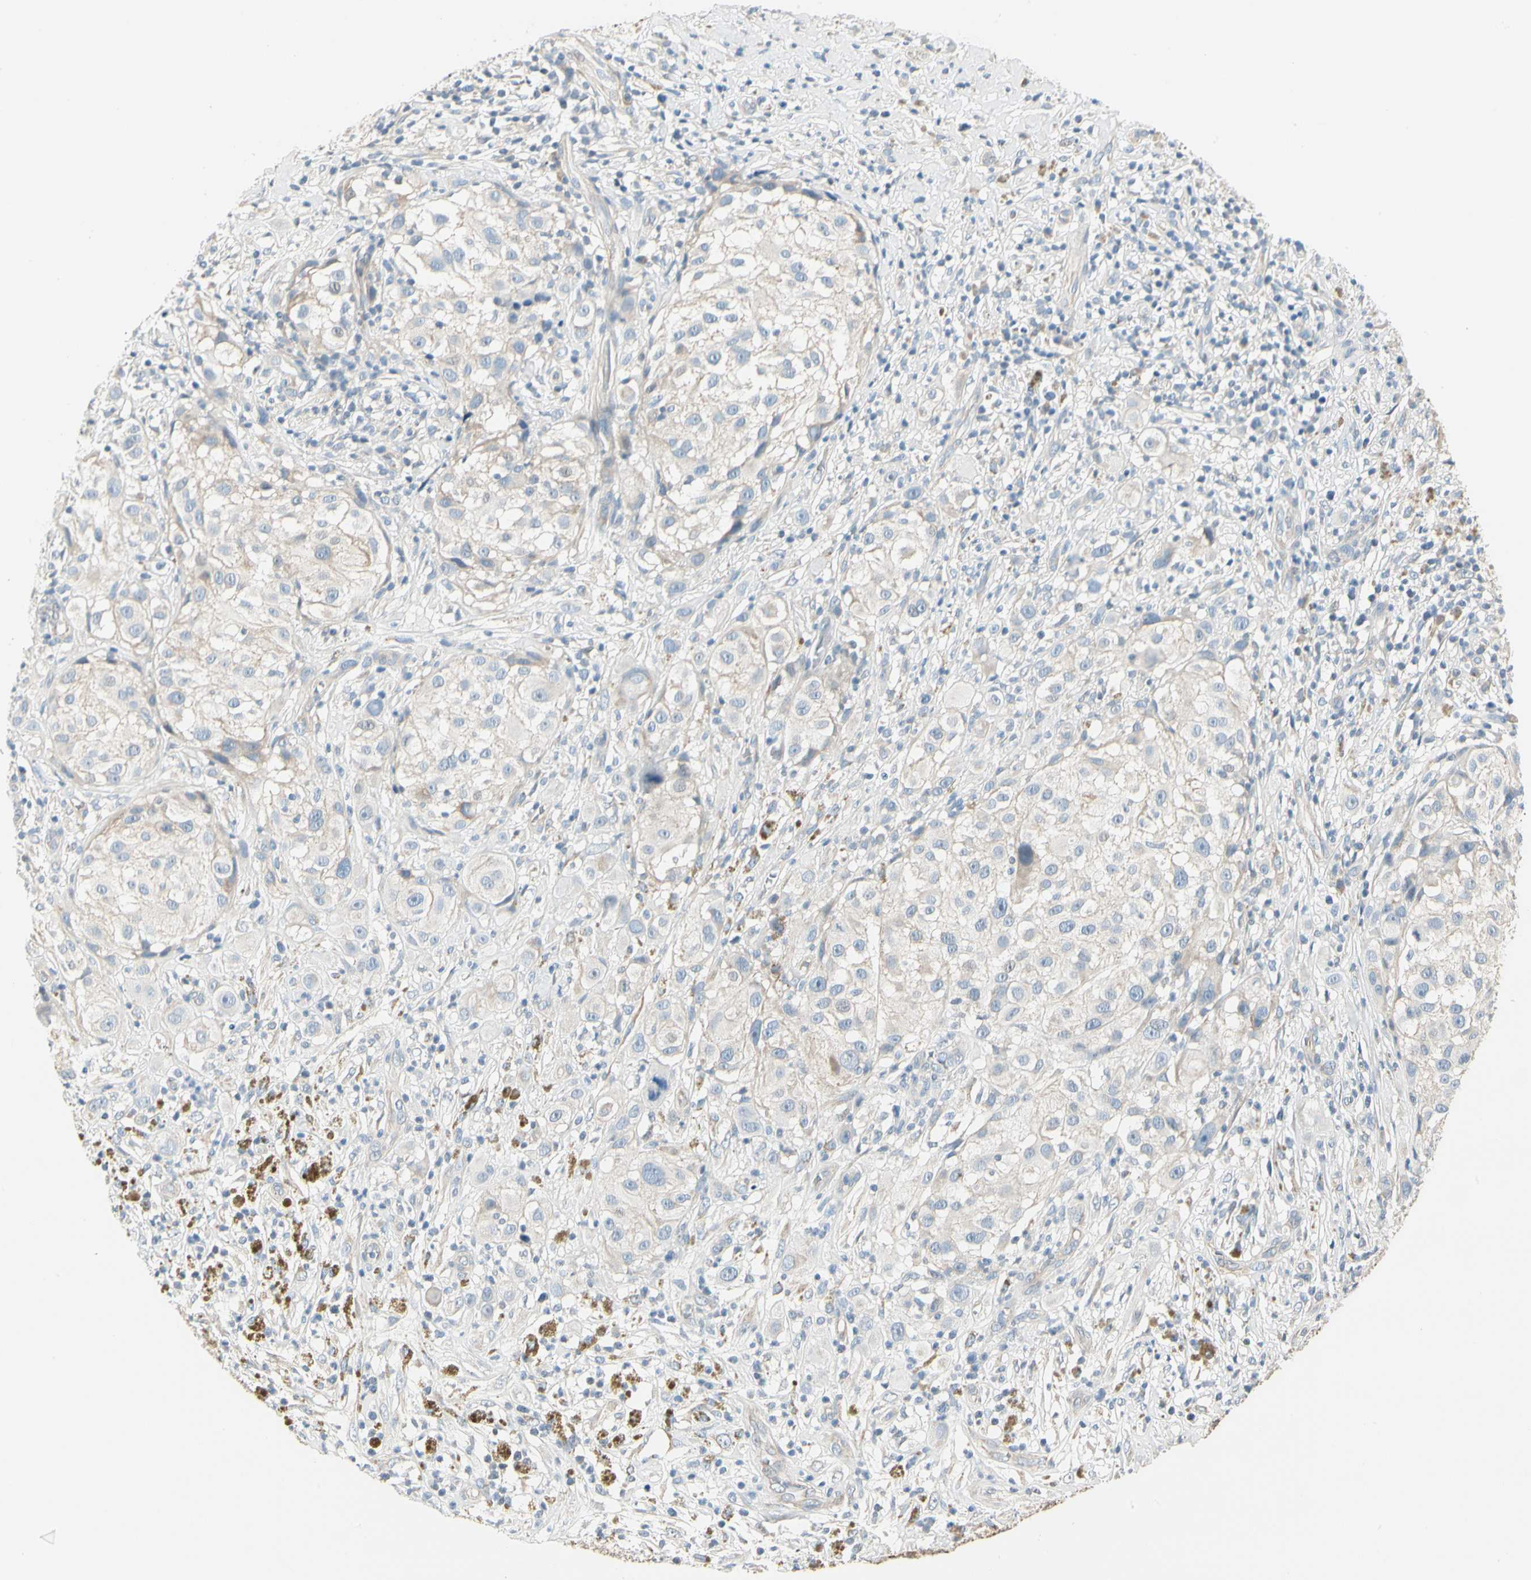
{"staining": {"intensity": "negative", "quantity": "none", "location": "none"}, "tissue": "melanoma", "cell_type": "Tumor cells", "image_type": "cancer", "snomed": [{"axis": "morphology", "description": "Necrosis, NOS"}, {"axis": "morphology", "description": "Malignant melanoma, NOS"}, {"axis": "topography", "description": "Skin"}], "caption": "This is an IHC histopathology image of human malignant melanoma. There is no positivity in tumor cells.", "gene": "DUSP12", "patient": {"sex": "female", "age": 87}}